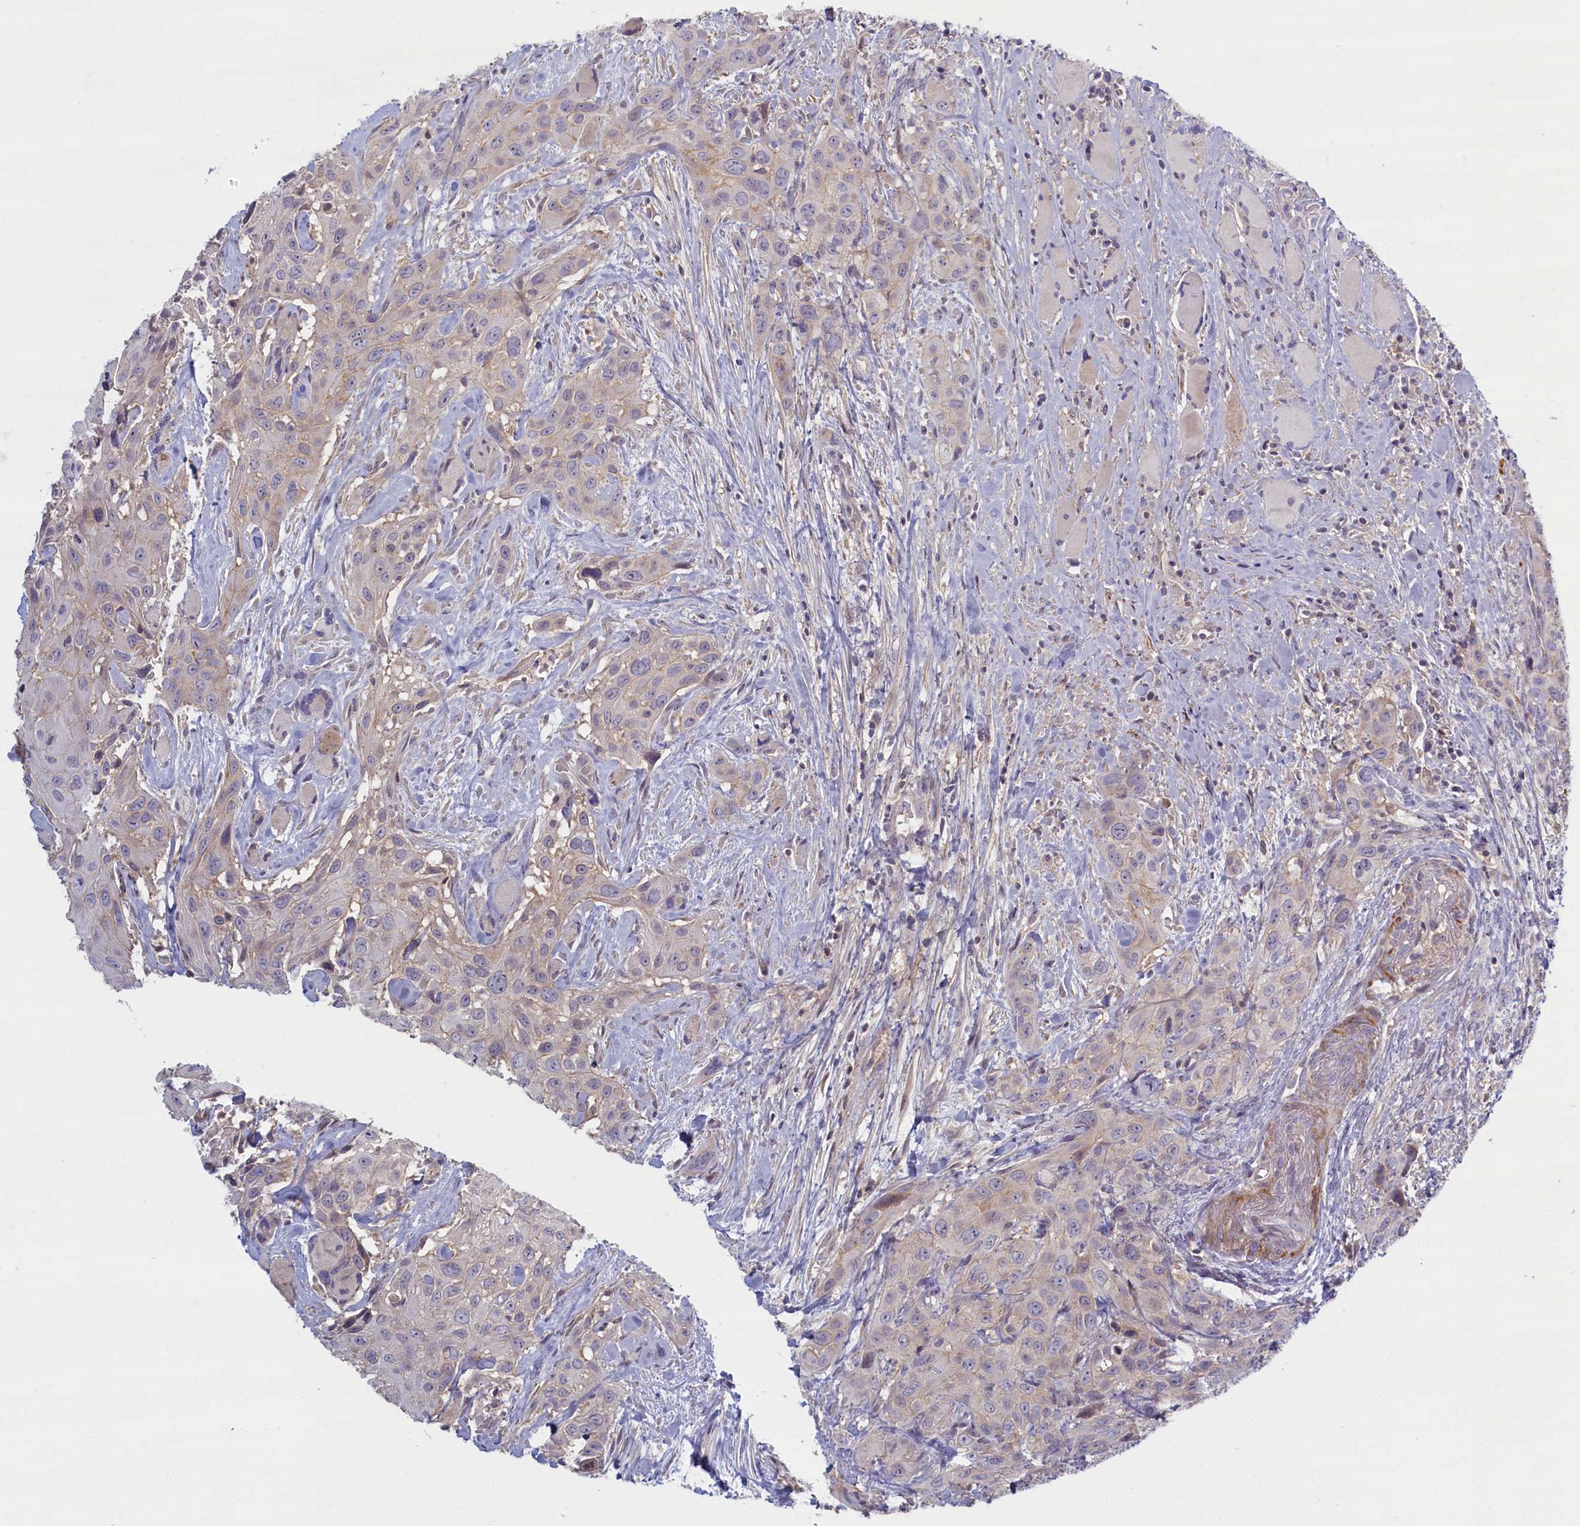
{"staining": {"intensity": "negative", "quantity": "none", "location": "none"}, "tissue": "head and neck cancer", "cell_type": "Tumor cells", "image_type": "cancer", "snomed": [{"axis": "morphology", "description": "Squamous cell carcinoma, NOS"}, {"axis": "topography", "description": "Head-Neck"}], "caption": "There is no significant staining in tumor cells of head and neck squamous cell carcinoma.", "gene": "TRPM4", "patient": {"sex": "male", "age": 81}}